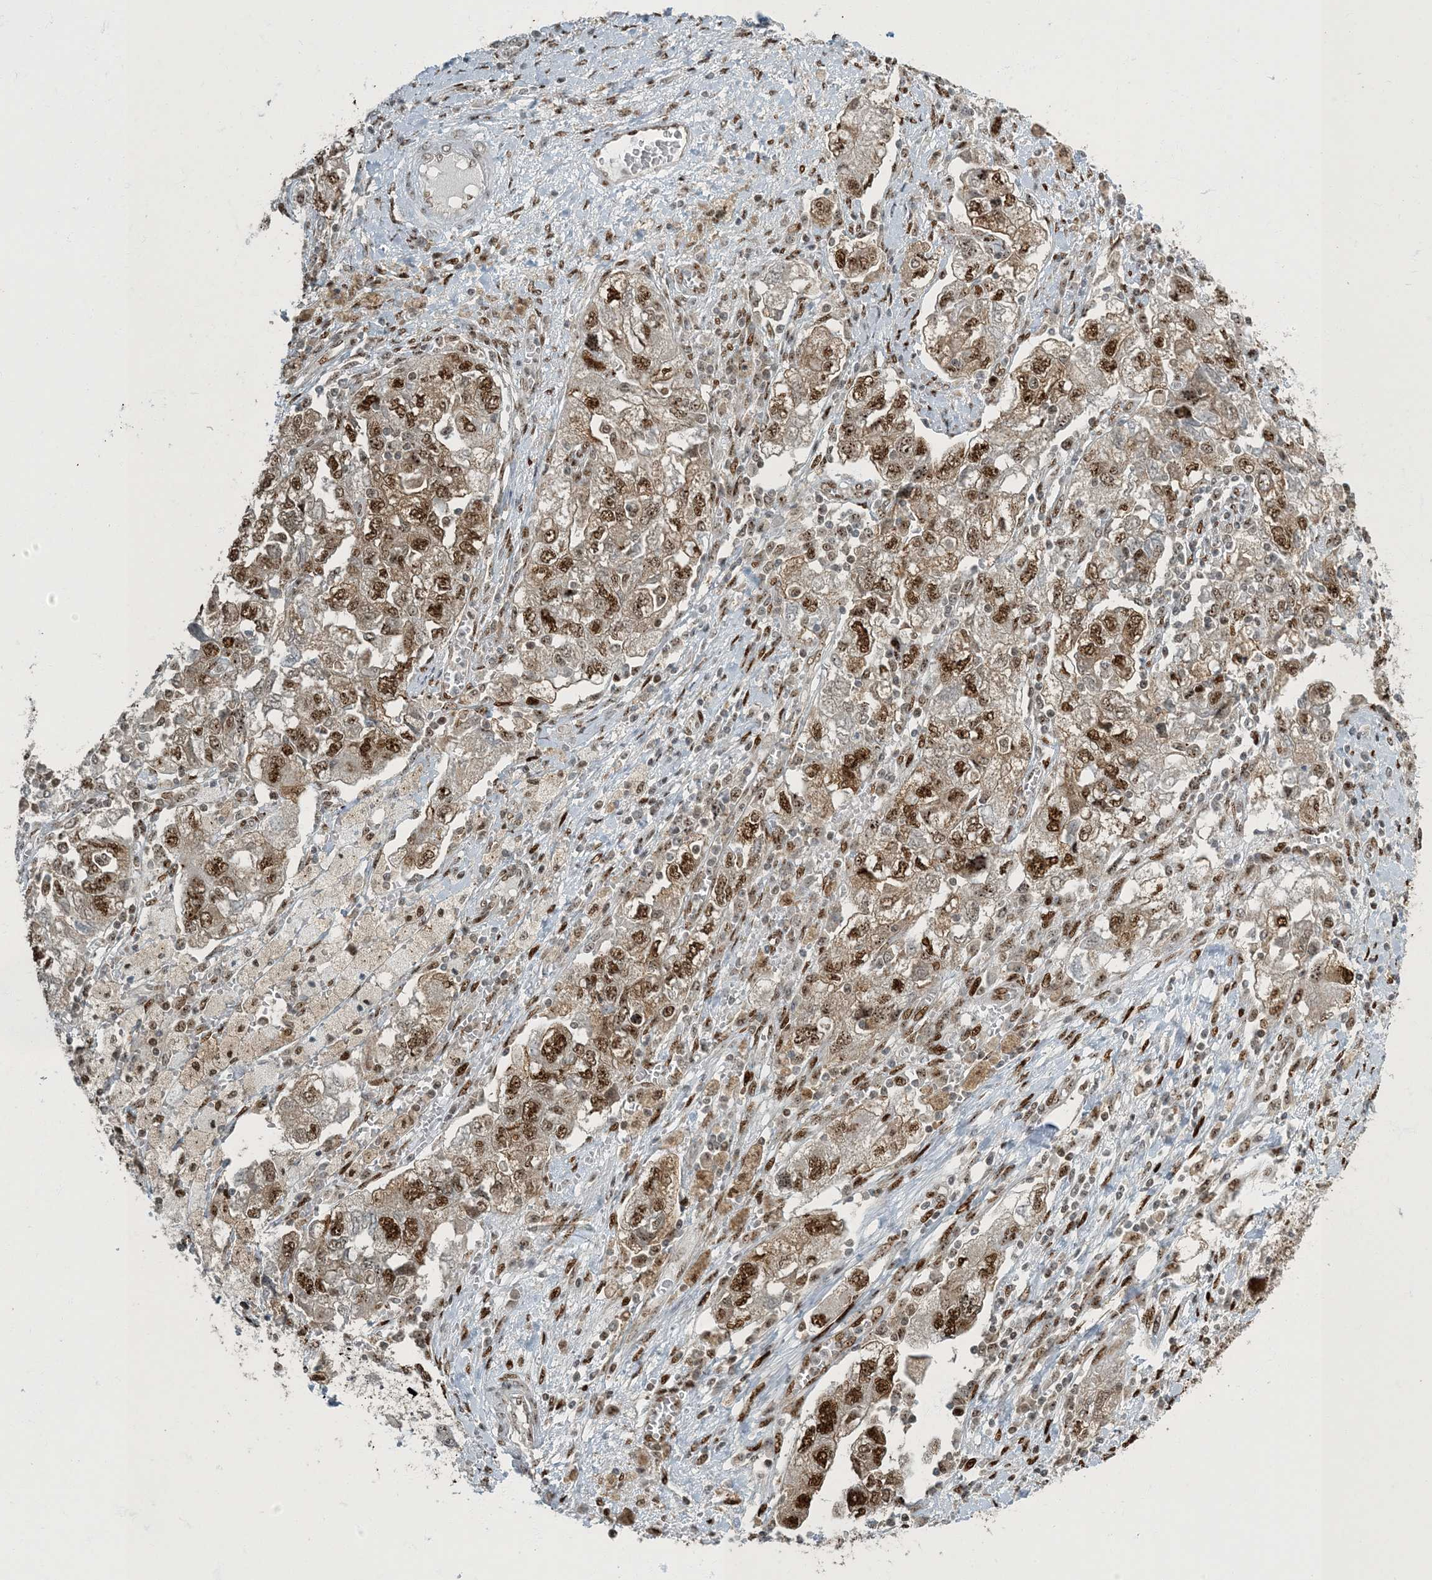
{"staining": {"intensity": "moderate", "quantity": ">75%", "location": "nuclear"}, "tissue": "ovarian cancer", "cell_type": "Tumor cells", "image_type": "cancer", "snomed": [{"axis": "morphology", "description": "Carcinoma, NOS"}, {"axis": "morphology", "description": "Cystadenocarcinoma, serous, NOS"}, {"axis": "topography", "description": "Ovary"}], "caption": "High-magnification brightfield microscopy of ovarian cancer stained with DAB (brown) and counterstained with hematoxylin (blue). tumor cells exhibit moderate nuclear staining is seen in approximately>75% of cells.", "gene": "MBD1", "patient": {"sex": "female", "age": 69}}